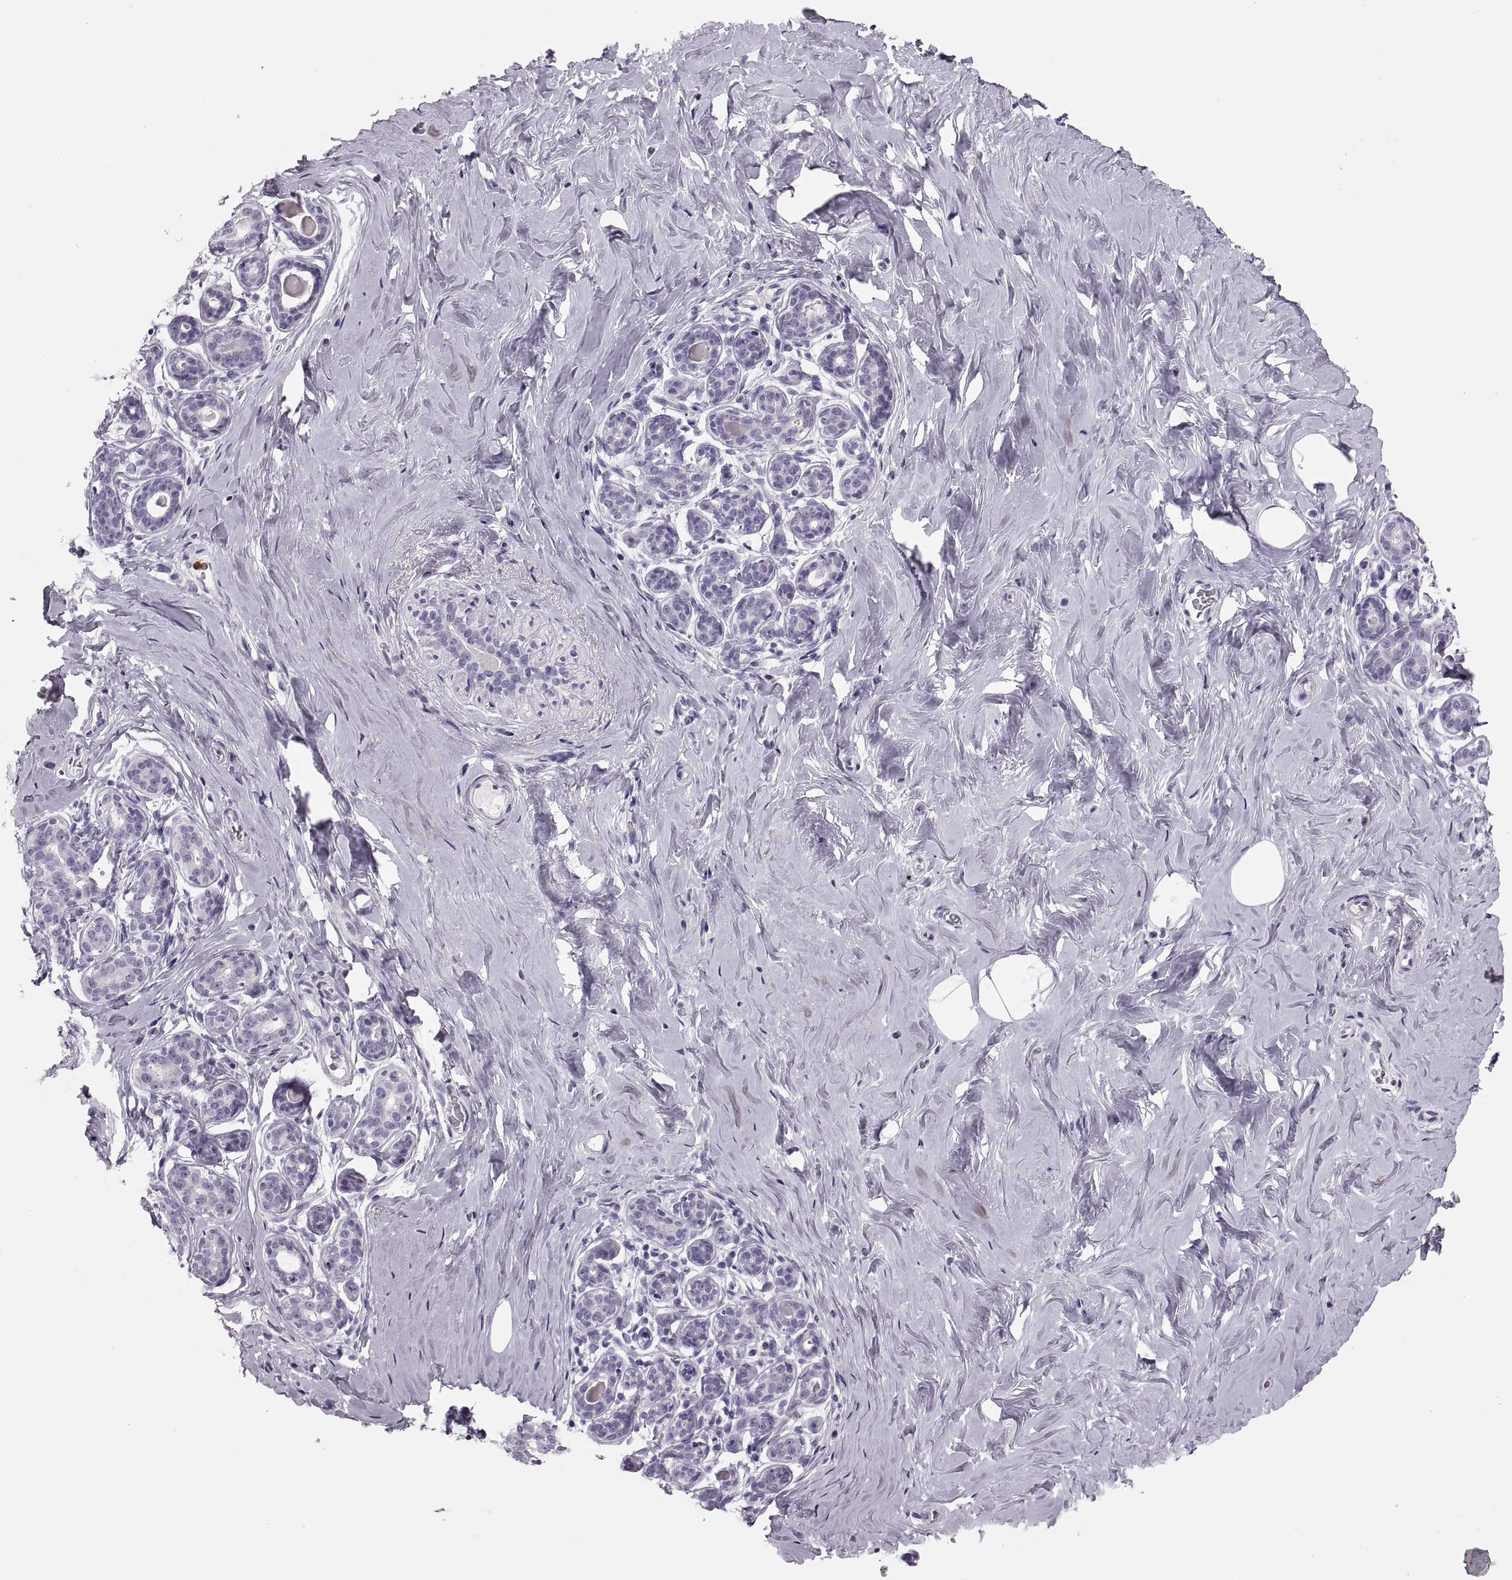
{"staining": {"intensity": "negative", "quantity": "none", "location": "none"}, "tissue": "breast", "cell_type": "Adipocytes", "image_type": "normal", "snomed": [{"axis": "morphology", "description": "Normal tissue, NOS"}, {"axis": "topography", "description": "Skin"}, {"axis": "topography", "description": "Breast"}], "caption": "Immunohistochemical staining of unremarkable breast reveals no significant staining in adipocytes.", "gene": "MILR1", "patient": {"sex": "female", "age": 43}}